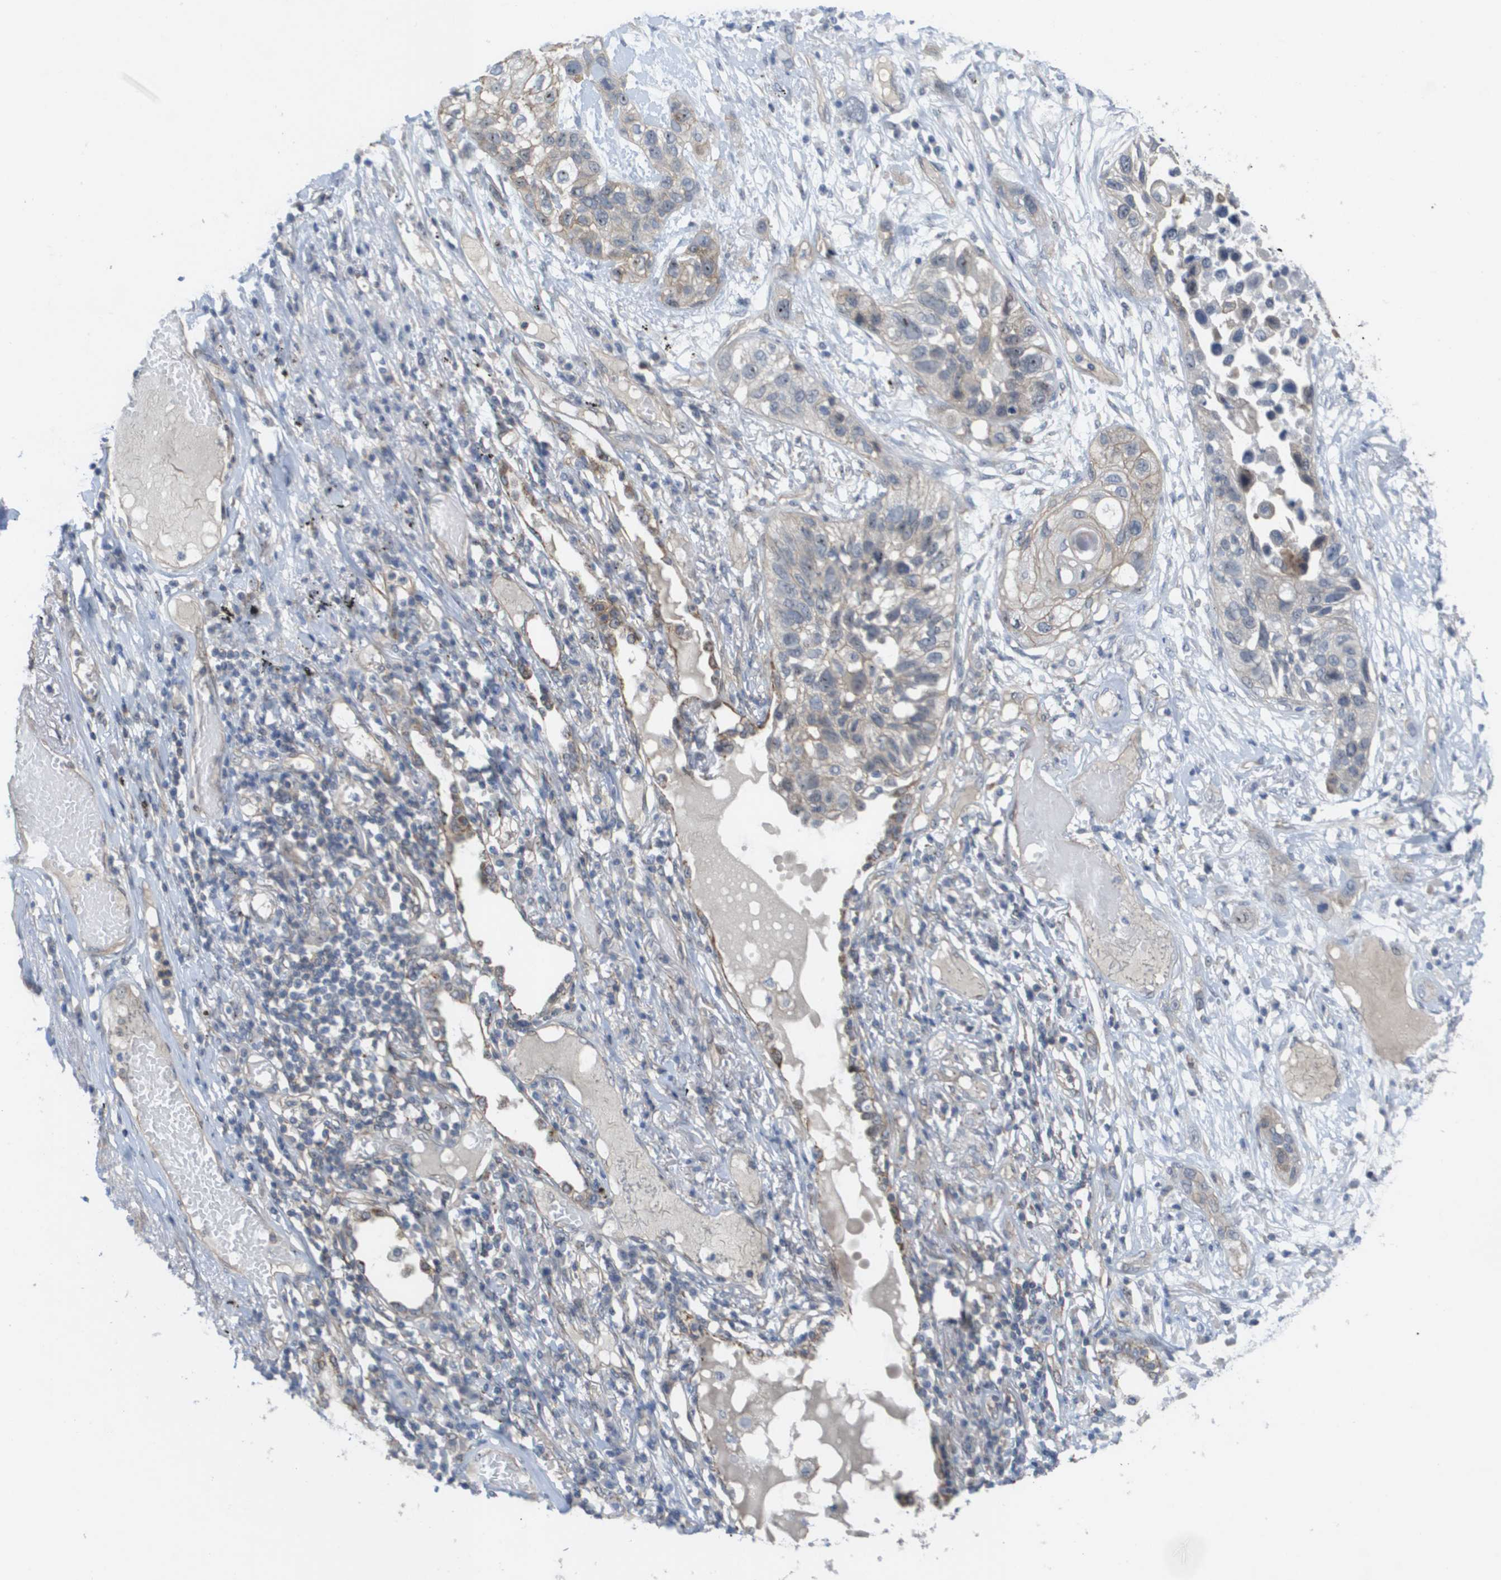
{"staining": {"intensity": "moderate", "quantity": "25%-75%", "location": "cytoplasmic/membranous,nuclear"}, "tissue": "lung cancer", "cell_type": "Tumor cells", "image_type": "cancer", "snomed": [{"axis": "morphology", "description": "Squamous cell carcinoma, NOS"}, {"axis": "topography", "description": "Lung"}], "caption": "Protein expression analysis of human squamous cell carcinoma (lung) reveals moderate cytoplasmic/membranous and nuclear expression in approximately 25%-75% of tumor cells. (DAB (3,3'-diaminobenzidine) IHC with brightfield microscopy, high magnification).", "gene": "MTARC2", "patient": {"sex": "male", "age": 71}}